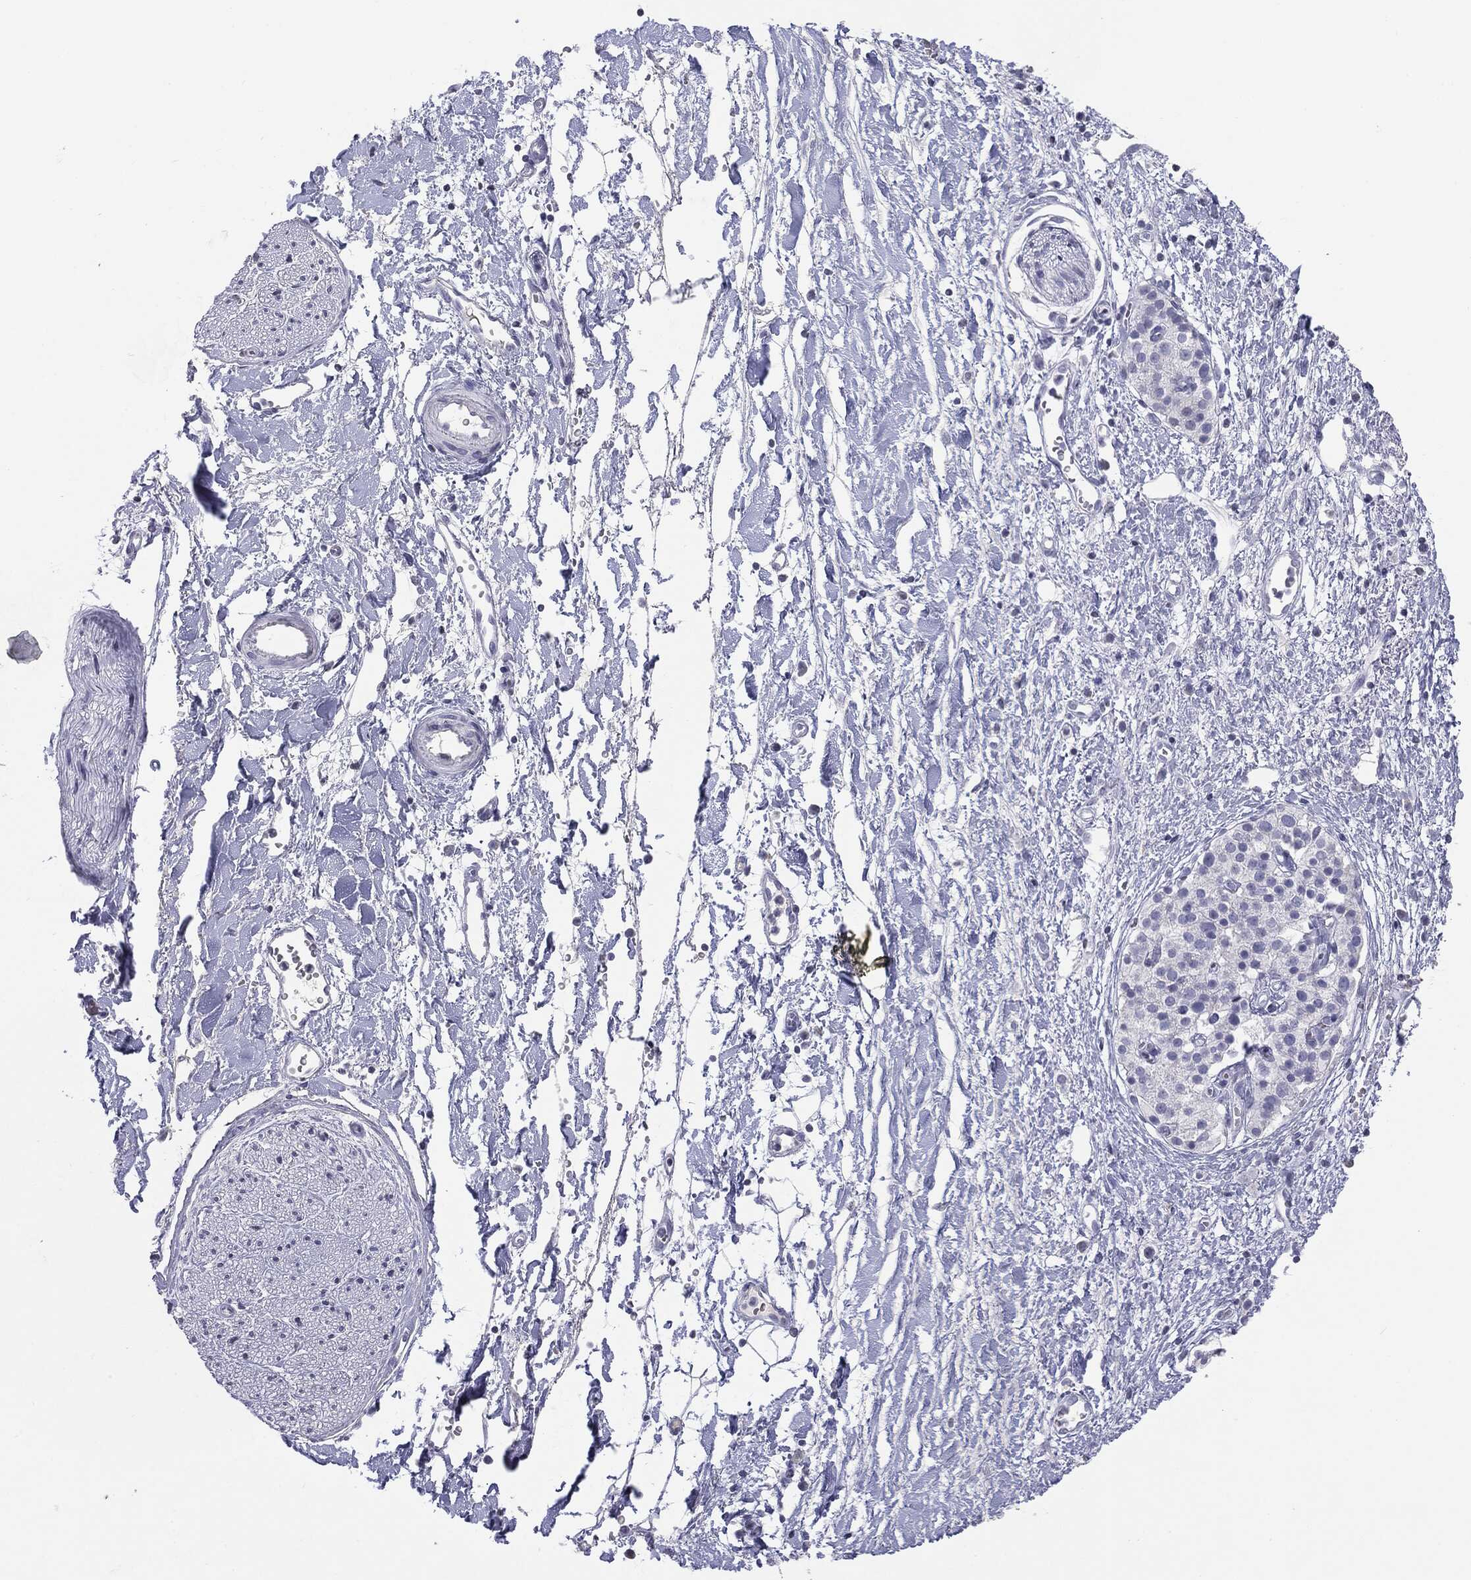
{"staining": {"intensity": "negative", "quantity": "none", "location": "none"}, "tissue": "soft tissue", "cell_type": "Fibroblasts", "image_type": "normal", "snomed": [{"axis": "morphology", "description": "Normal tissue, NOS"}, {"axis": "morphology", "description": "Adenocarcinoma, NOS"}, {"axis": "topography", "description": "Pancreas"}, {"axis": "topography", "description": "Peripheral nerve tissue"}], "caption": "Fibroblasts show no significant staining in unremarkable soft tissue.", "gene": "SERPINB4", "patient": {"sex": "male", "age": 61}}